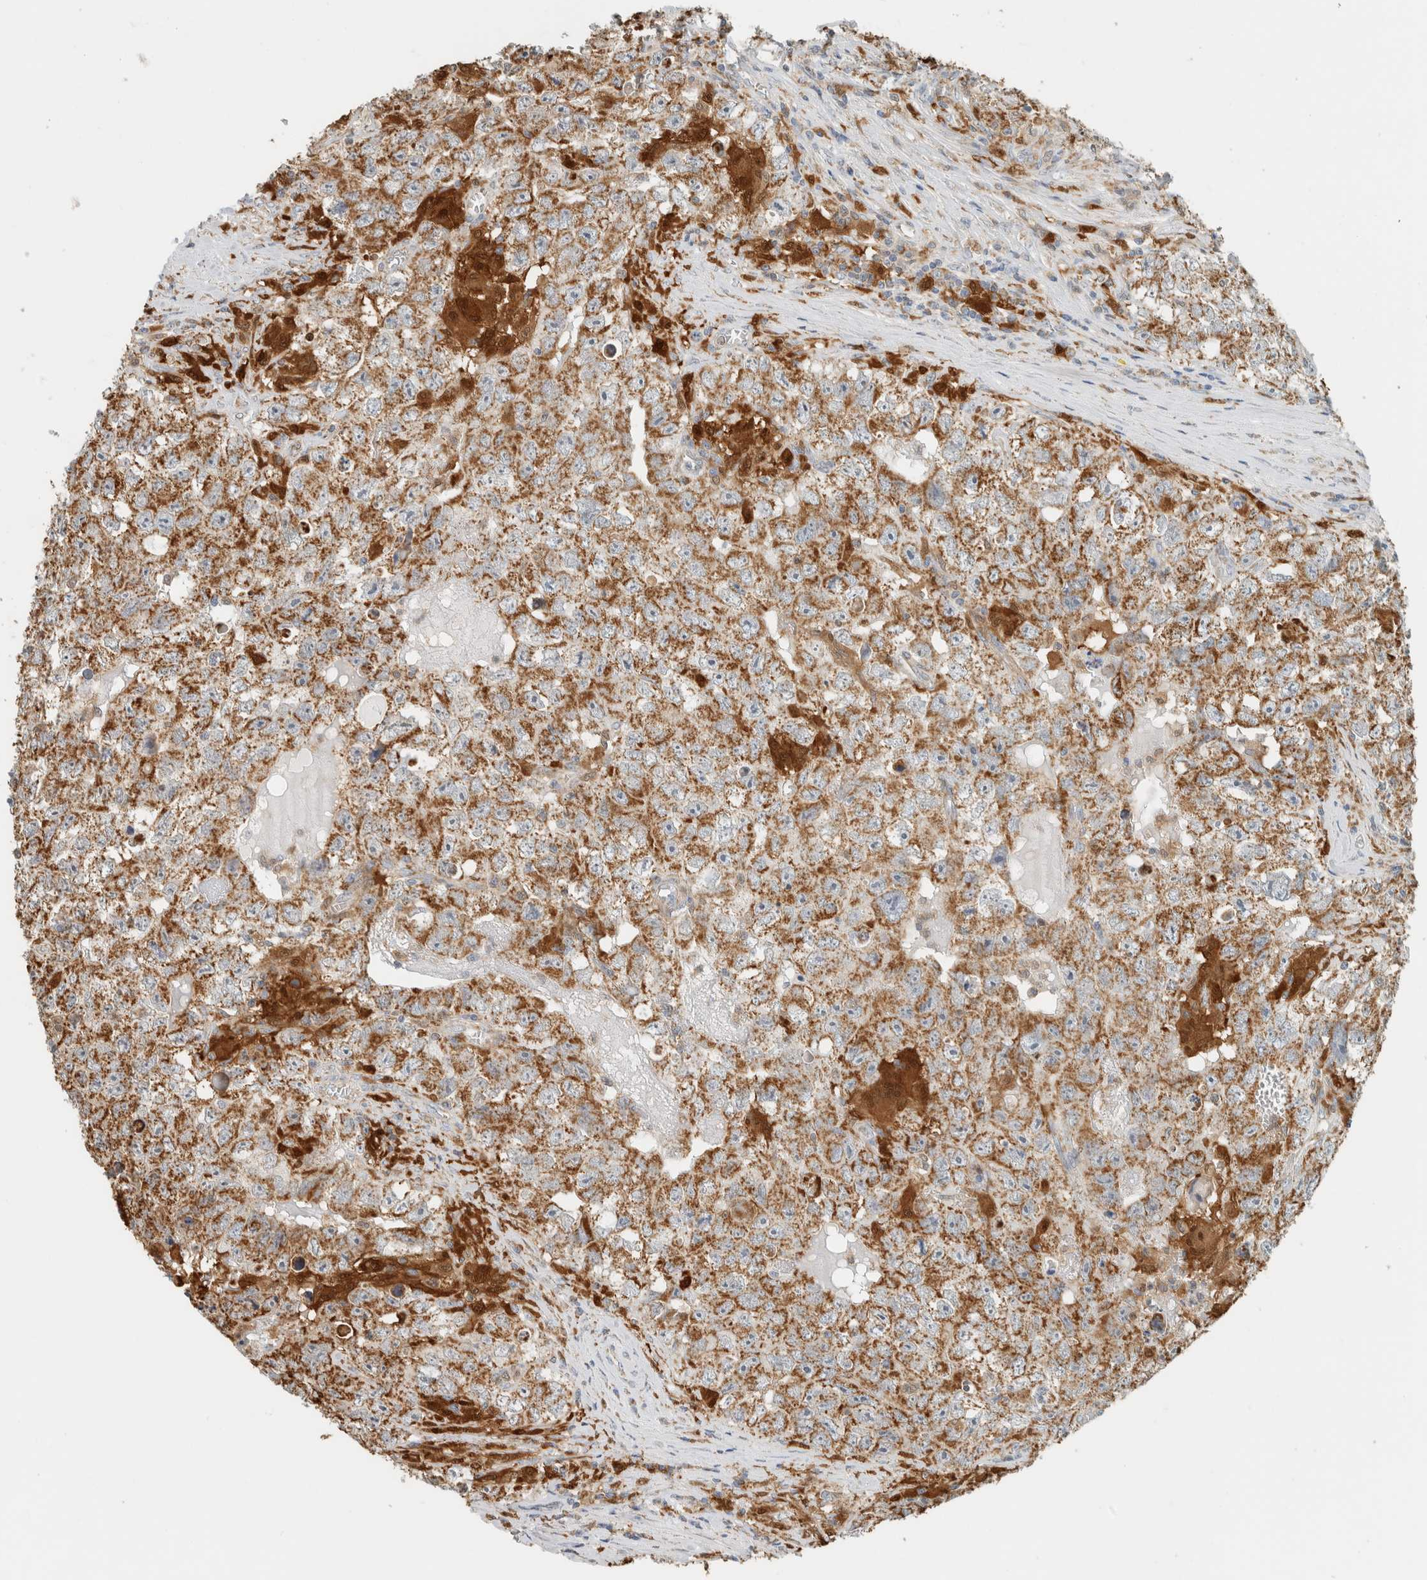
{"staining": {"intensity": "moderate", "quantity": ">75%", "location": "cytoplasmic/membranous"}, "tissue": "testis cancer", "cell_type": "Tumor cells", "image_type": "cancer", "snomed": [{"axis": "morphology", "description": "Seminoma, NOS"}, {"axis": "morphology", "description": "Carcinoma, Embryonal, NOS"}, {"axis": "topography", "description": "Testis"}], "caption": "Immunohistochemistry (IHC) staining of testis seminoma, which displays medium levels of moderate cytoplasmic/membranous positivity in approximately >75% of tumor cells indicating moderate cytoplasmic/membranous protein positivity. The staining was performed using DAB (brown) for protein detection and nuclei were counterstained in hematoxylin (blue).", "gene": "CAPG", "patient": {"sex": "male", "age": 43}}